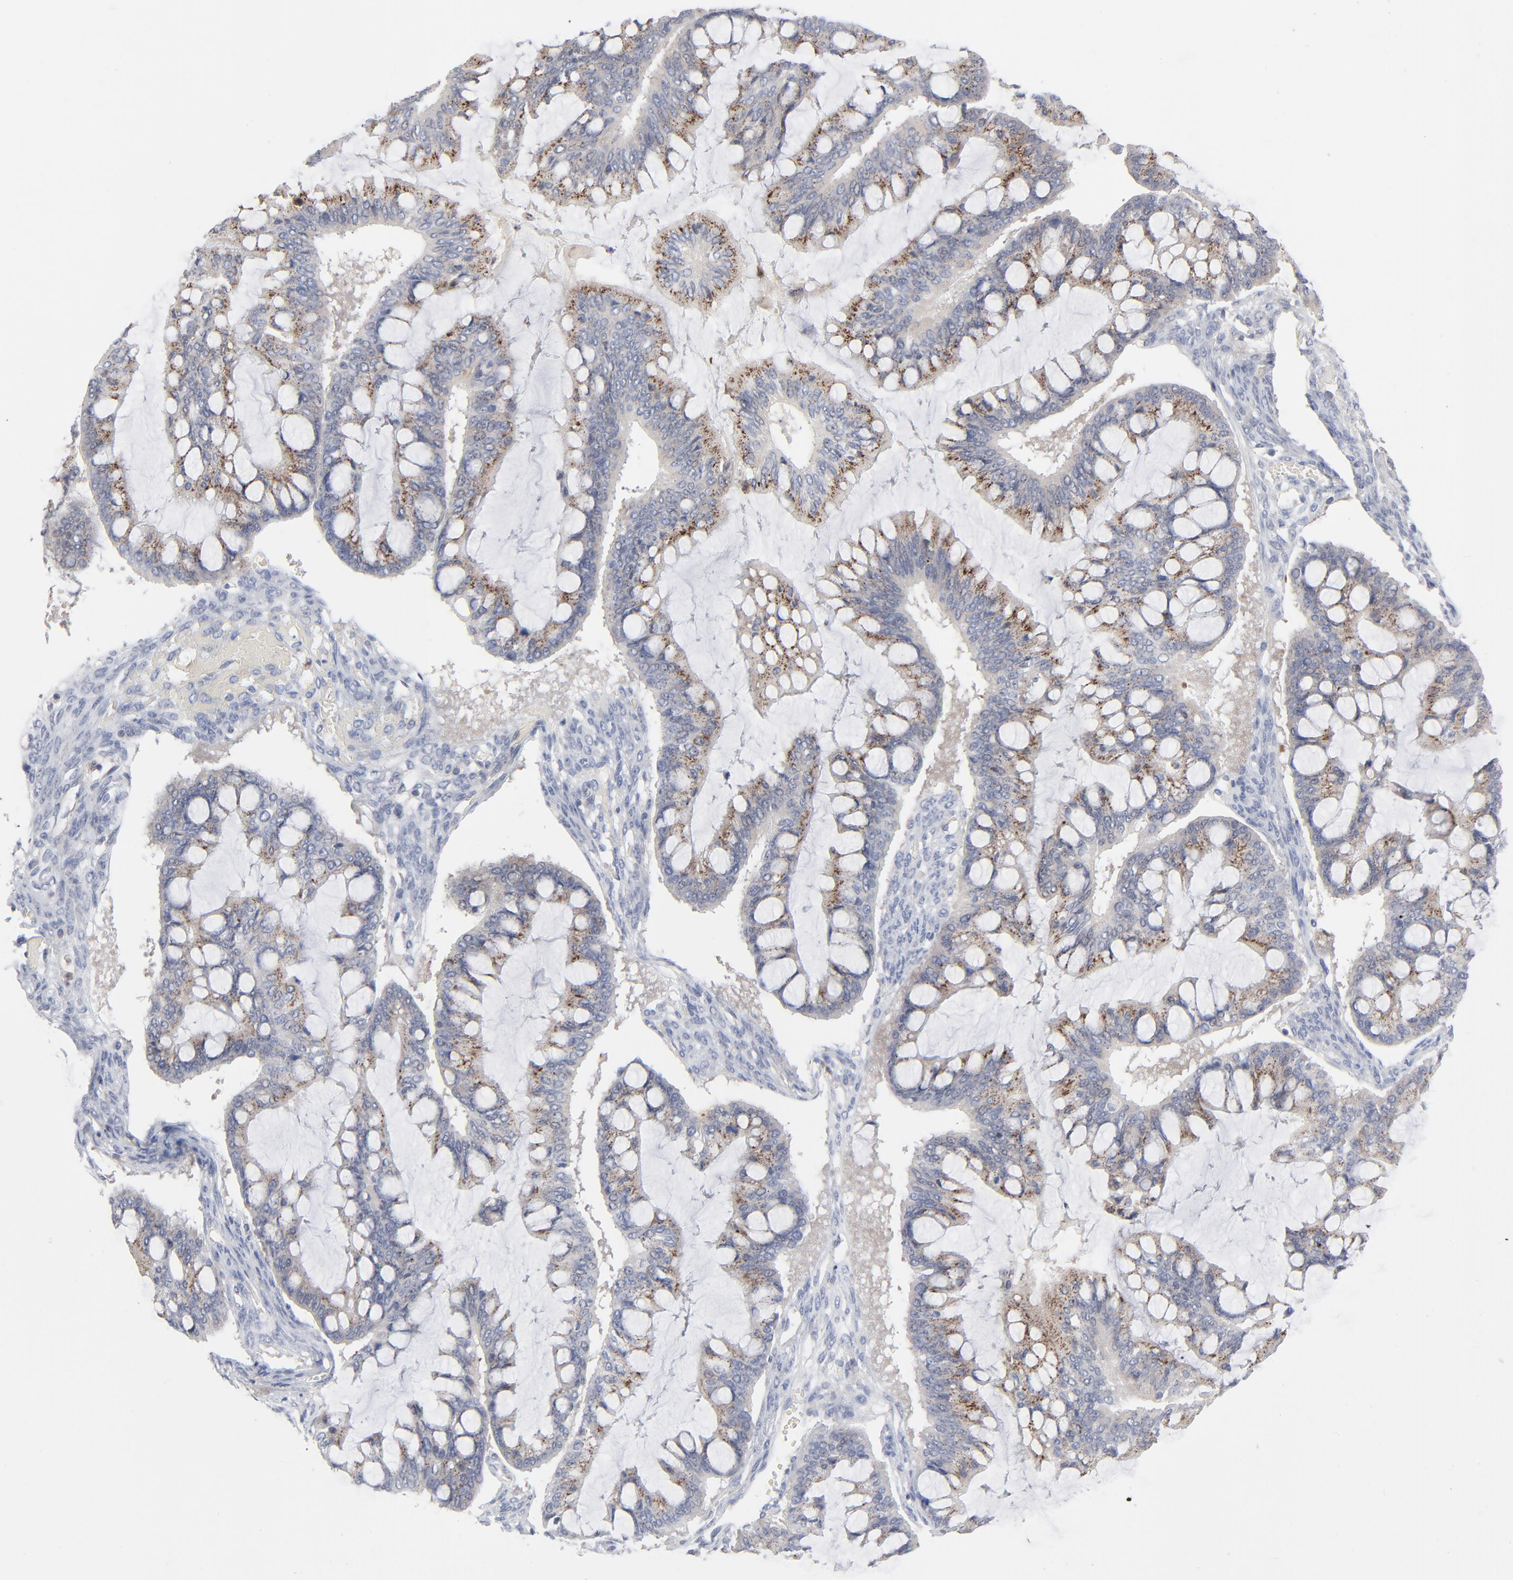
{"staining": {"intensity": "weak", "quantity": "25%-75%", "location": "cytoplasmic/membranous"}, "tissue": "ovarian cancer", "cell_type": "Tumor cells", "image_type": "cancer", "snomed": [{"axis": "morphology", "description": "Cystadenocarcinoma, mucinous, NOS"}, {"axis": "topography", "description": "Ovary"}], "caption": "Human ovarian mucinous cystadenocarcinoma stained with a brown dye reveals weak cytoplasmic/membranous positive staining in about 25%-75% of tumor cells.", "gene": "BID", "patient": {"sex": "female", "age": 73}}